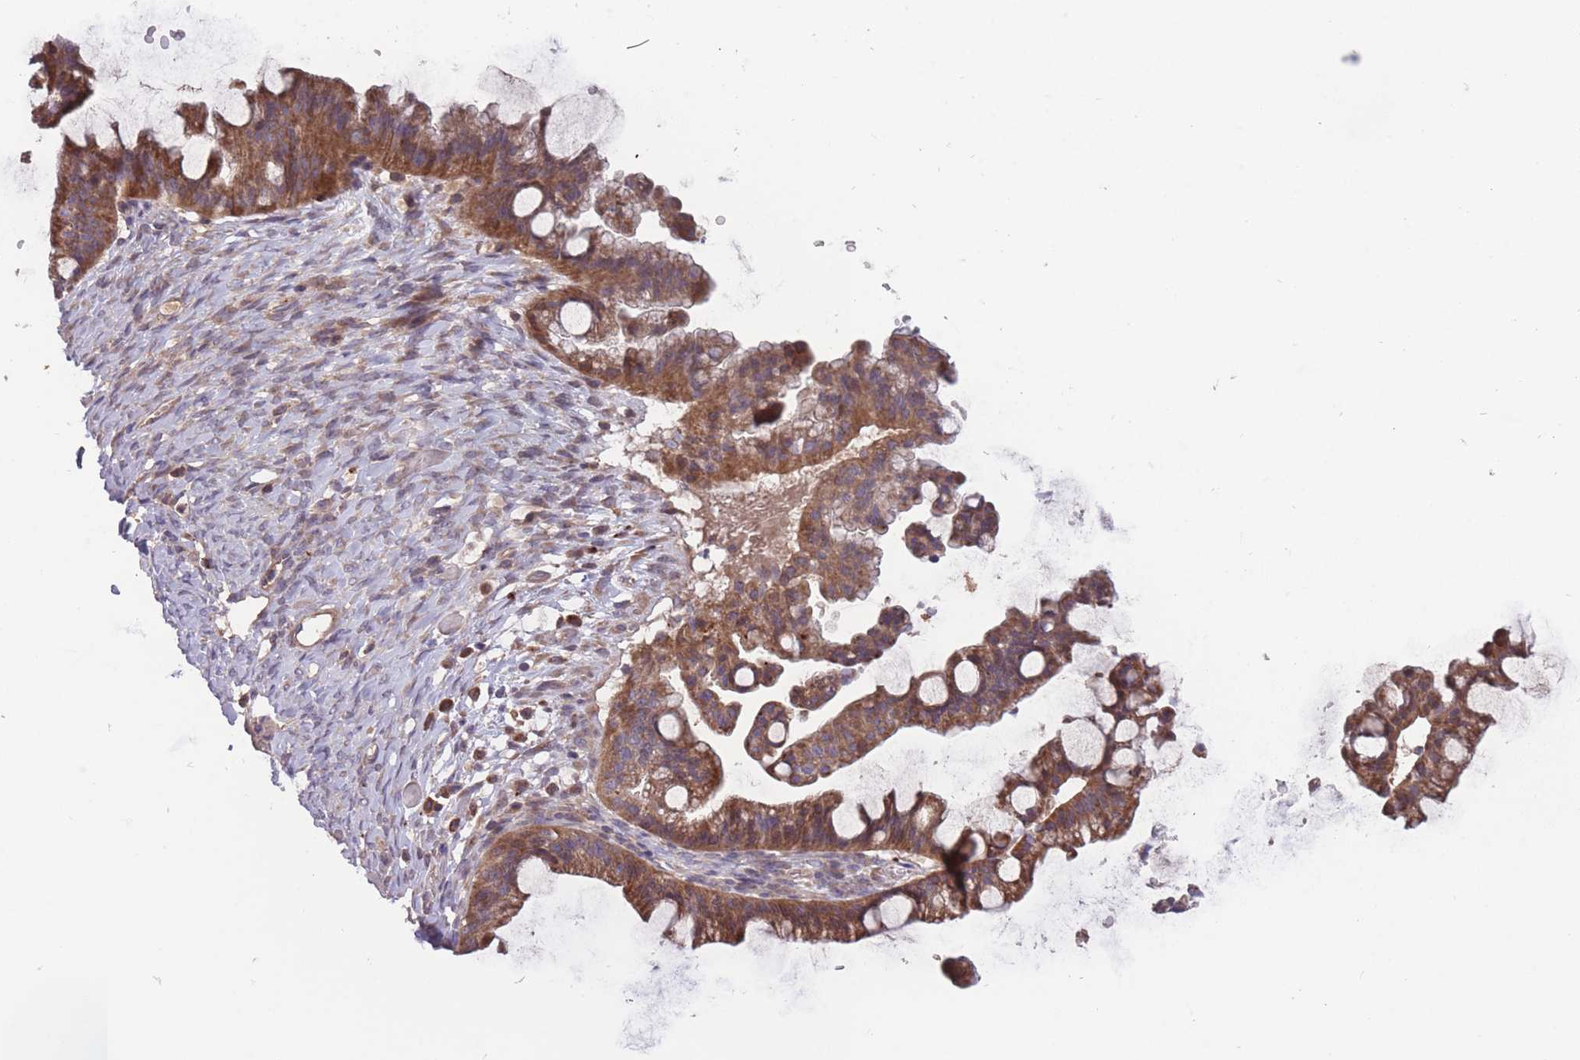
{"staining": {"intensity": "strong", "quantity": ">75%", "location": "cytoplasmic/membranous"}, "tissue": "ovarian cancer", "cell_type": "Tumor cells", "image_type": "cancer", "snomed": [{"axis": "morphology", "description": "Cystadenocarcinoma, mucinous, NOS"}, {"axis": "topography", "description": "Ovary"}], "caption": "Tumor cells reveal high levels of strong cytoplasmic/membranous staining in about >75% of cells in ovarian mucinous cystadenocarcinoma.", "gene": "ITPKC", "patient": {"sex": "female", "age": 73}}